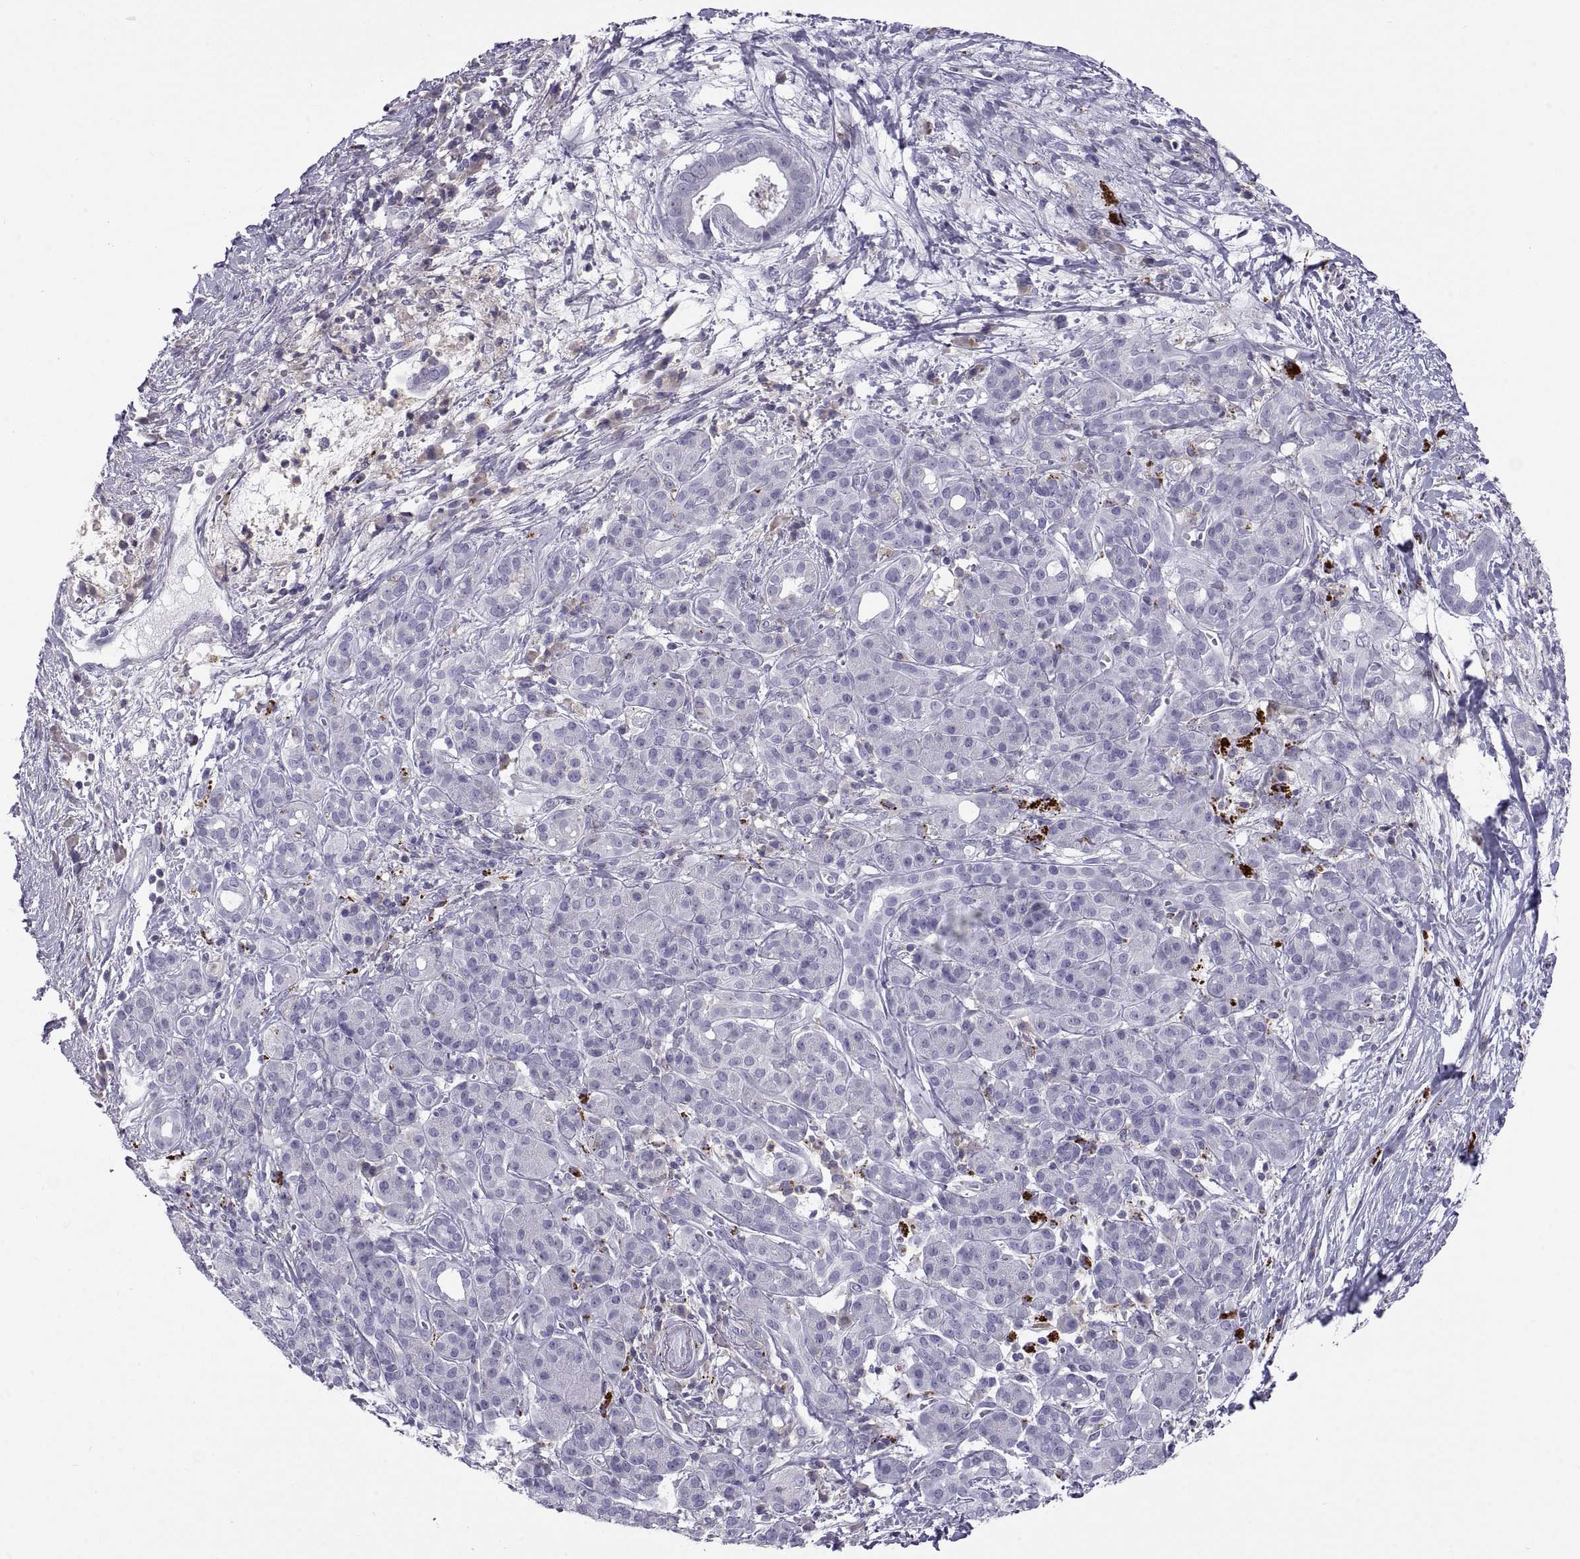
{"staining": {"intensity": "negative", "quantity": "none", "location": "none"}, "tissue": "pancreatic cancer", "cell_type": "Tumor cells", "image_type": "cancer", "snomed": [{"axis": "morphology", "description": "Adenocarcinoma, NOS"}, {"axis": "topography", "description": "Pancreas"}], "caption": "Pancreatic cancer (adenocarcinoma) stained for a protein using immunohistochemistry (IHC) demonstrates no staining tumor cells.", "gene": "RGS19", "patient": {"sex": "male", "age": 61}}